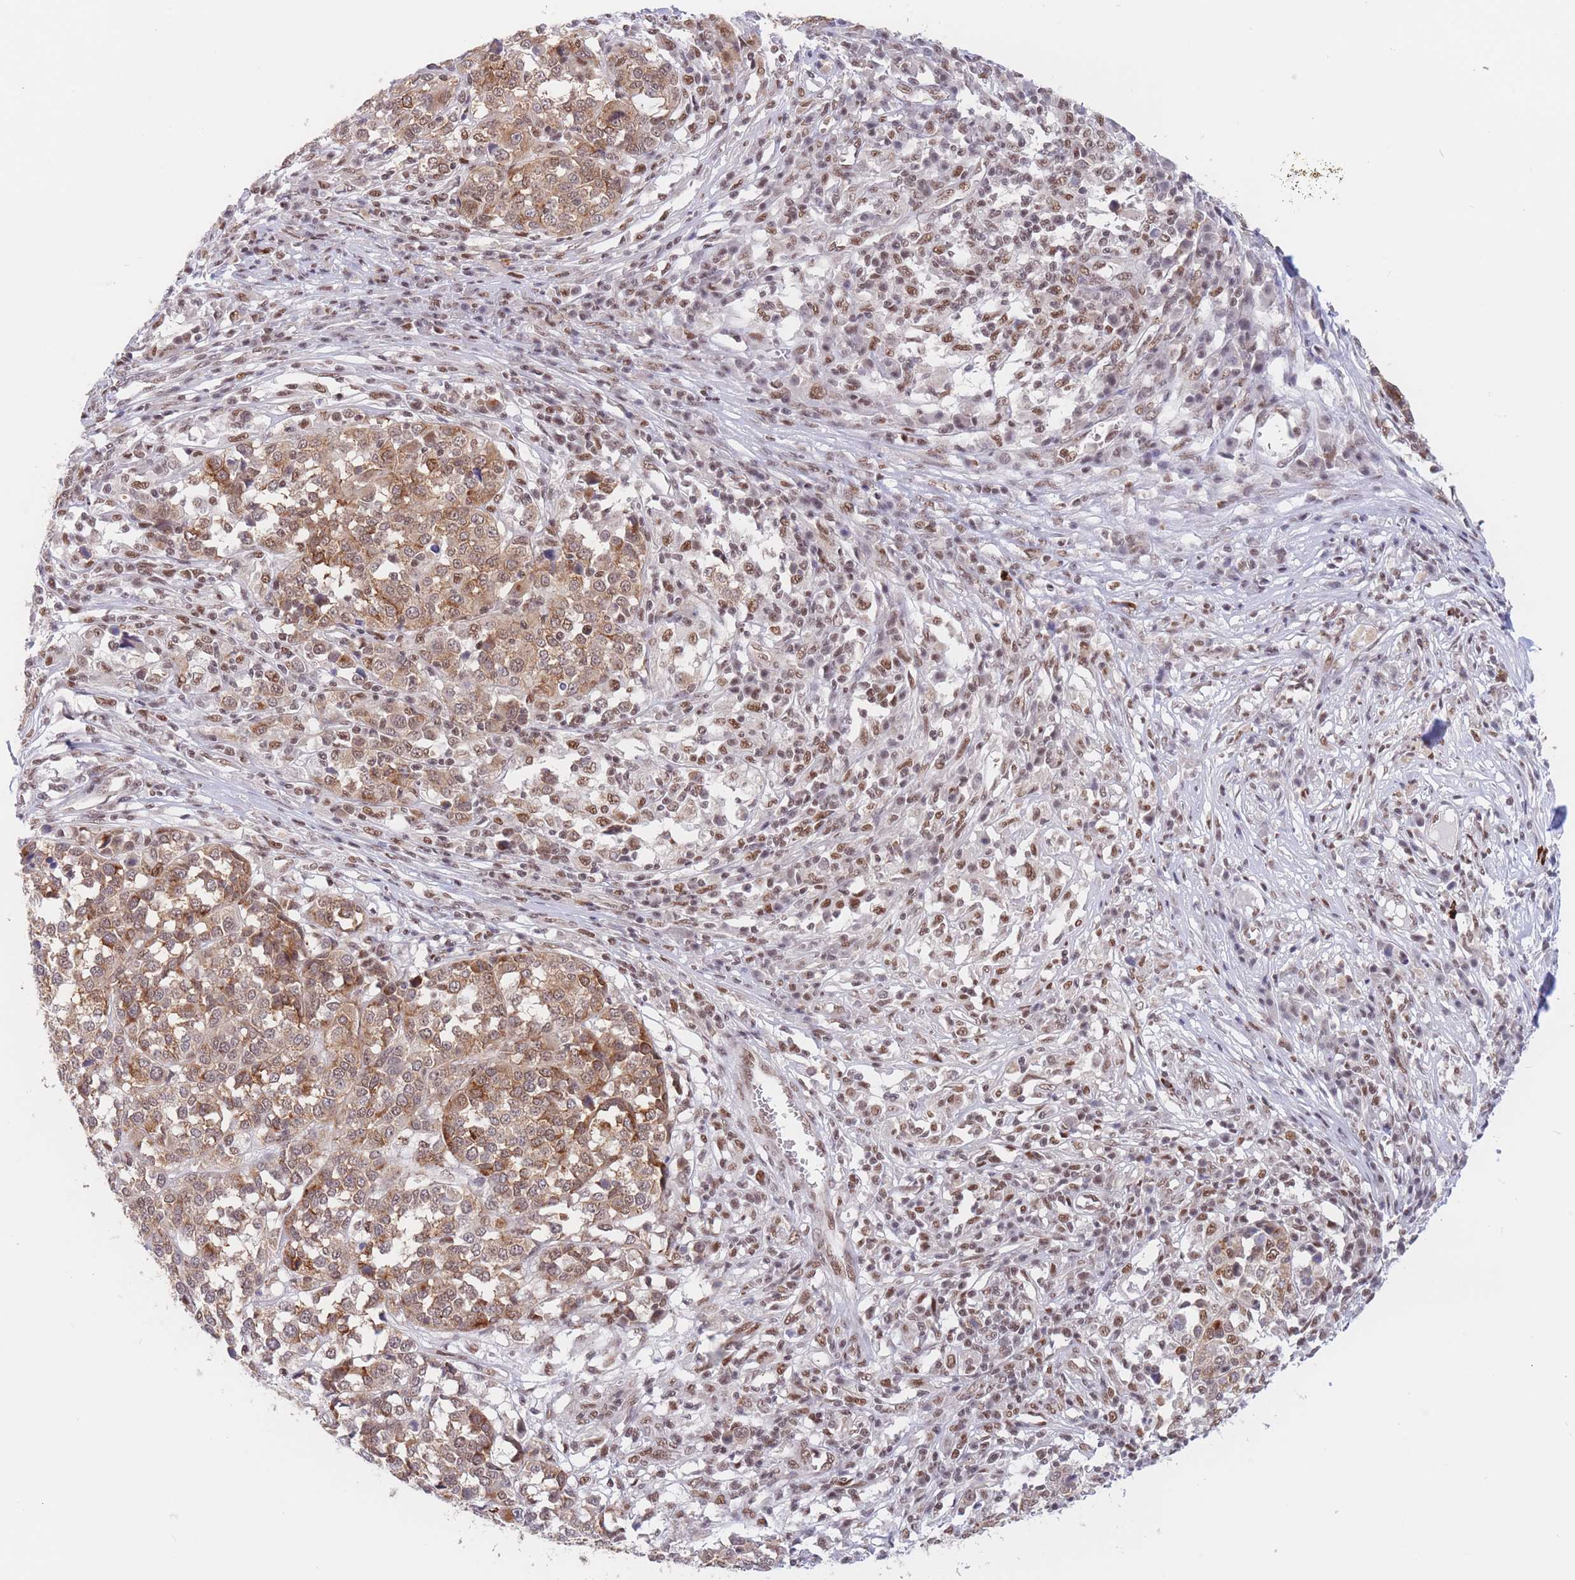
{"staining": {"intensity": "moderate", "quantity": ">75%", "location": "cytoplasmic/membranous"}, "tissue": "melanoma", "cell_type": "Tumor cells", "image_type": "cancer", "snomed": [{"axis": "morphology", "description": "Malignant melanoma, Metastatic site"}, {"axis": "topography", "description": "Lymph node"}], "caption": "Human malignant melanoma (metastatic site) stained with a protein marker demonstrates moderate staining in tumor cells.", "gene": "SMAD9", "patient": {"sex": "male", "age": 44}}